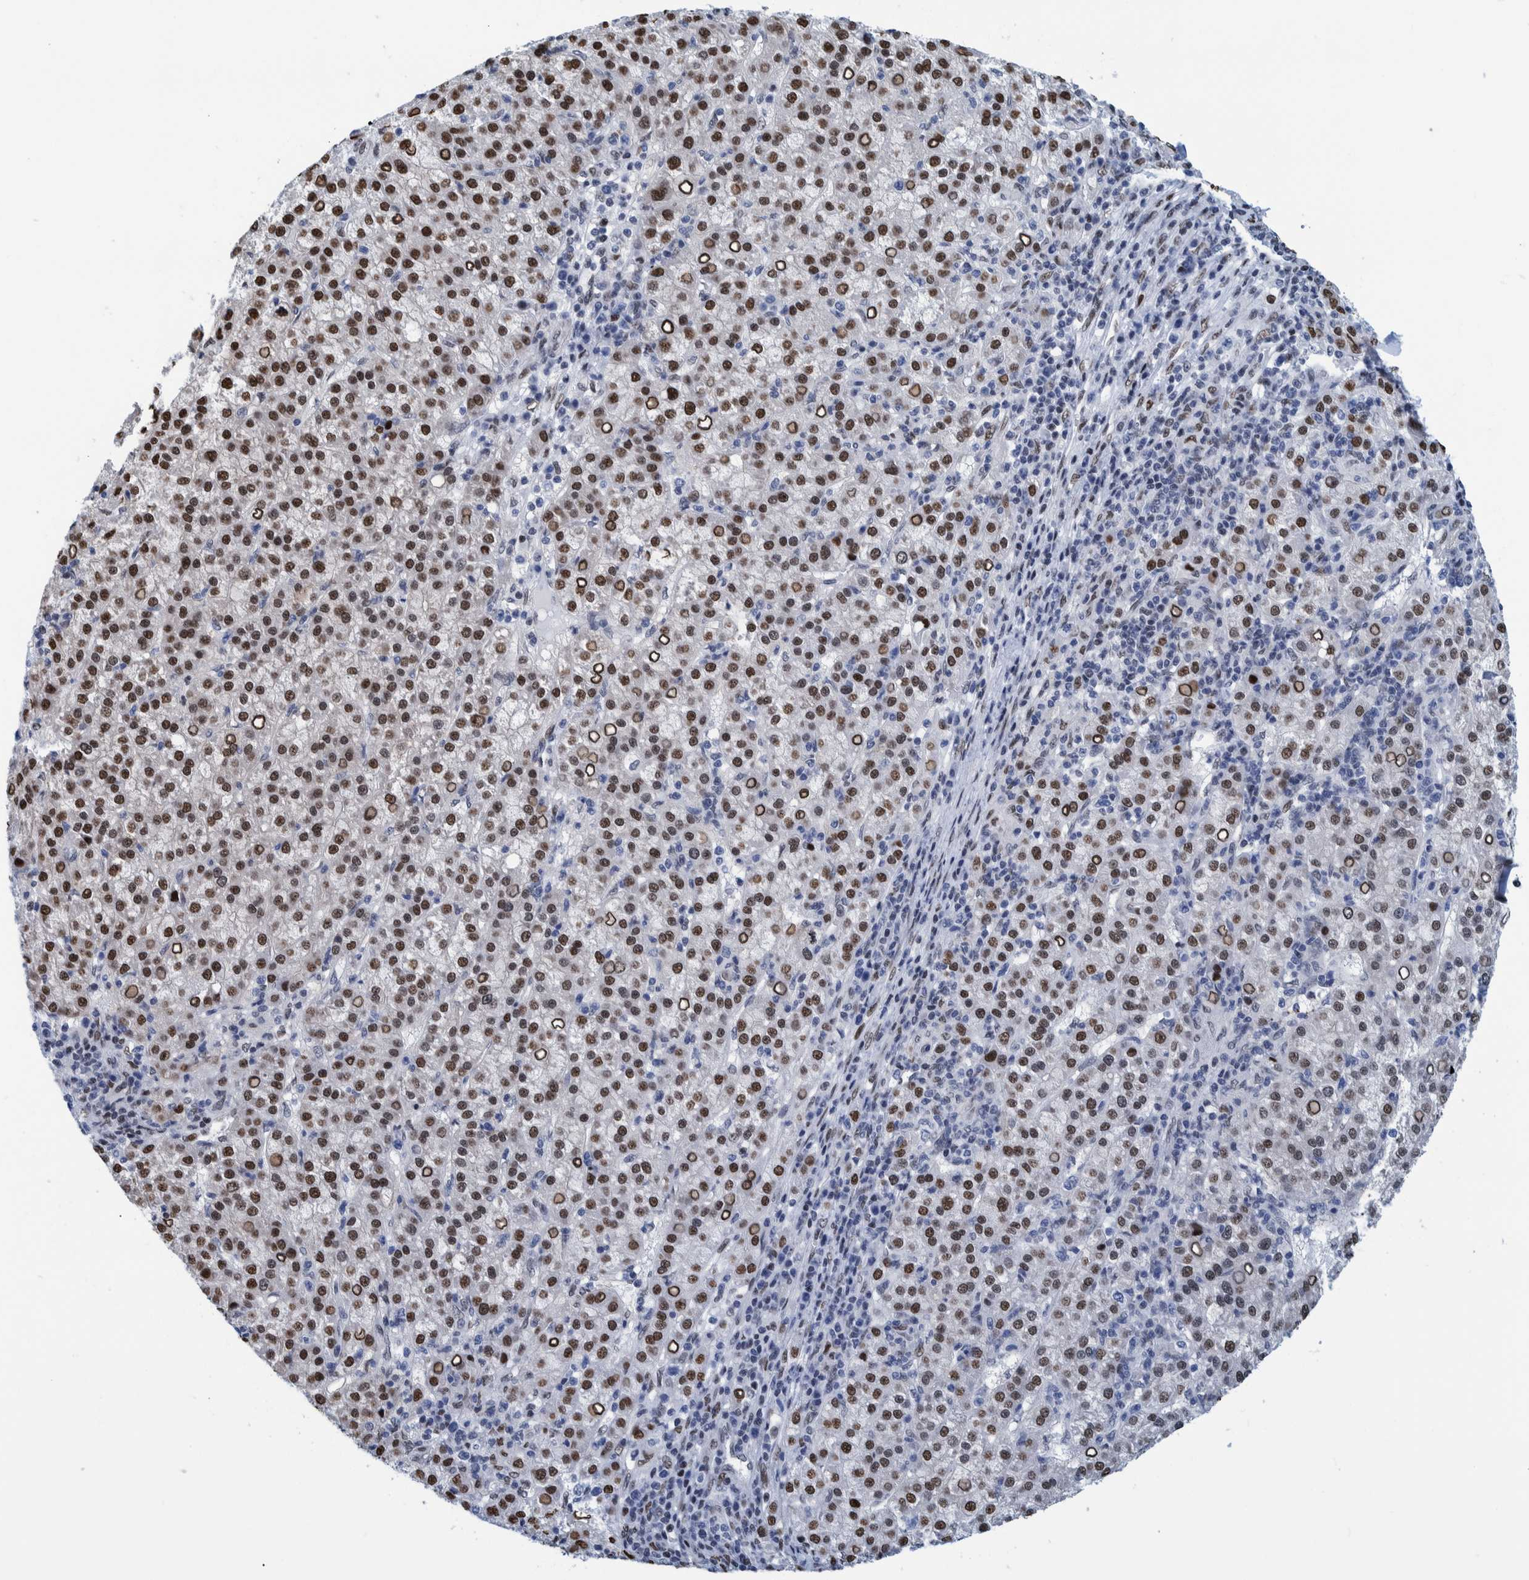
{"staining": {"intensity": "strong", "quantity": ">75%", "location": "nuclear"}, "tissue": "liver cancer", "cell_type": "Tumor cells", "image_type": "cancer", "snomed": [{"axis": "morphology", "description": "Carcinoma, Hepatocellular, NOS"}, {"axis": "topography", "description": "Liver"}], "caption": "Protein staining displays strong nuclear expression in approximately >75% of tumor cells in liver hepatocellular carcinoma.", "gene": "HEATR9", "patient": {"sex": "female", "age": 58}}